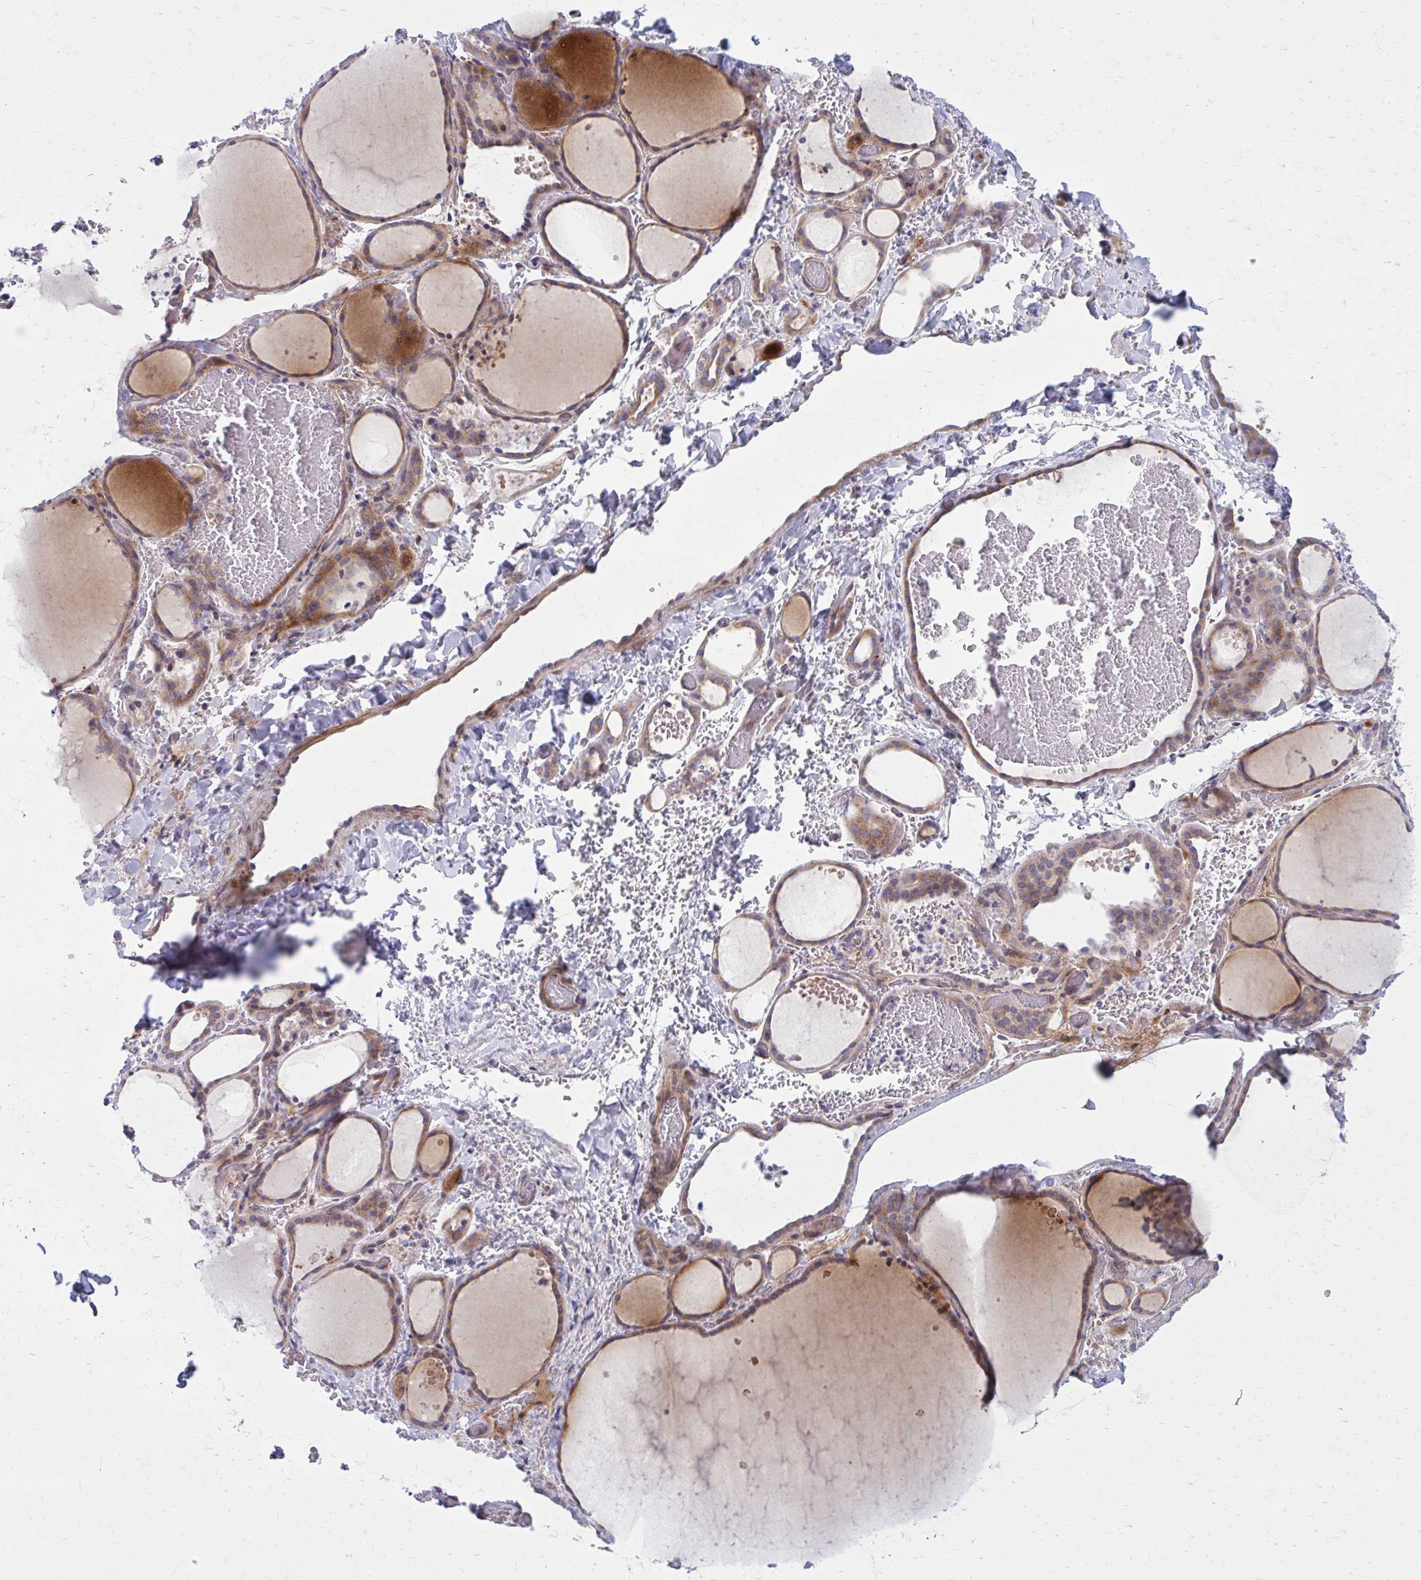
{"staining": {"intensity": "moderate", "quantity": "25%-75%", "location": "cytoplasmic/membranous"}, "tissue": "thyroid gland", "cell_type": "Glandular cells", "image_type": "normal", "snomed": [{"axis": "morphology", "description": "Normal tissue, NOS"}, {"axis": "topography", "description": "Thyroid gland"}], "caption": "Immunohistochemistry (DAB) staining of benign thyroid gland demonstrates moderate cytoplasmic/membranous protein staining in about 25%-75% of glandular cells. Using DAB (brown) and hematoxylin (blue) stains, captured at high magnification using brightfield microscopy.", "gene": "GIGYF2", "patient": {"sex": "female", "age": 36}}